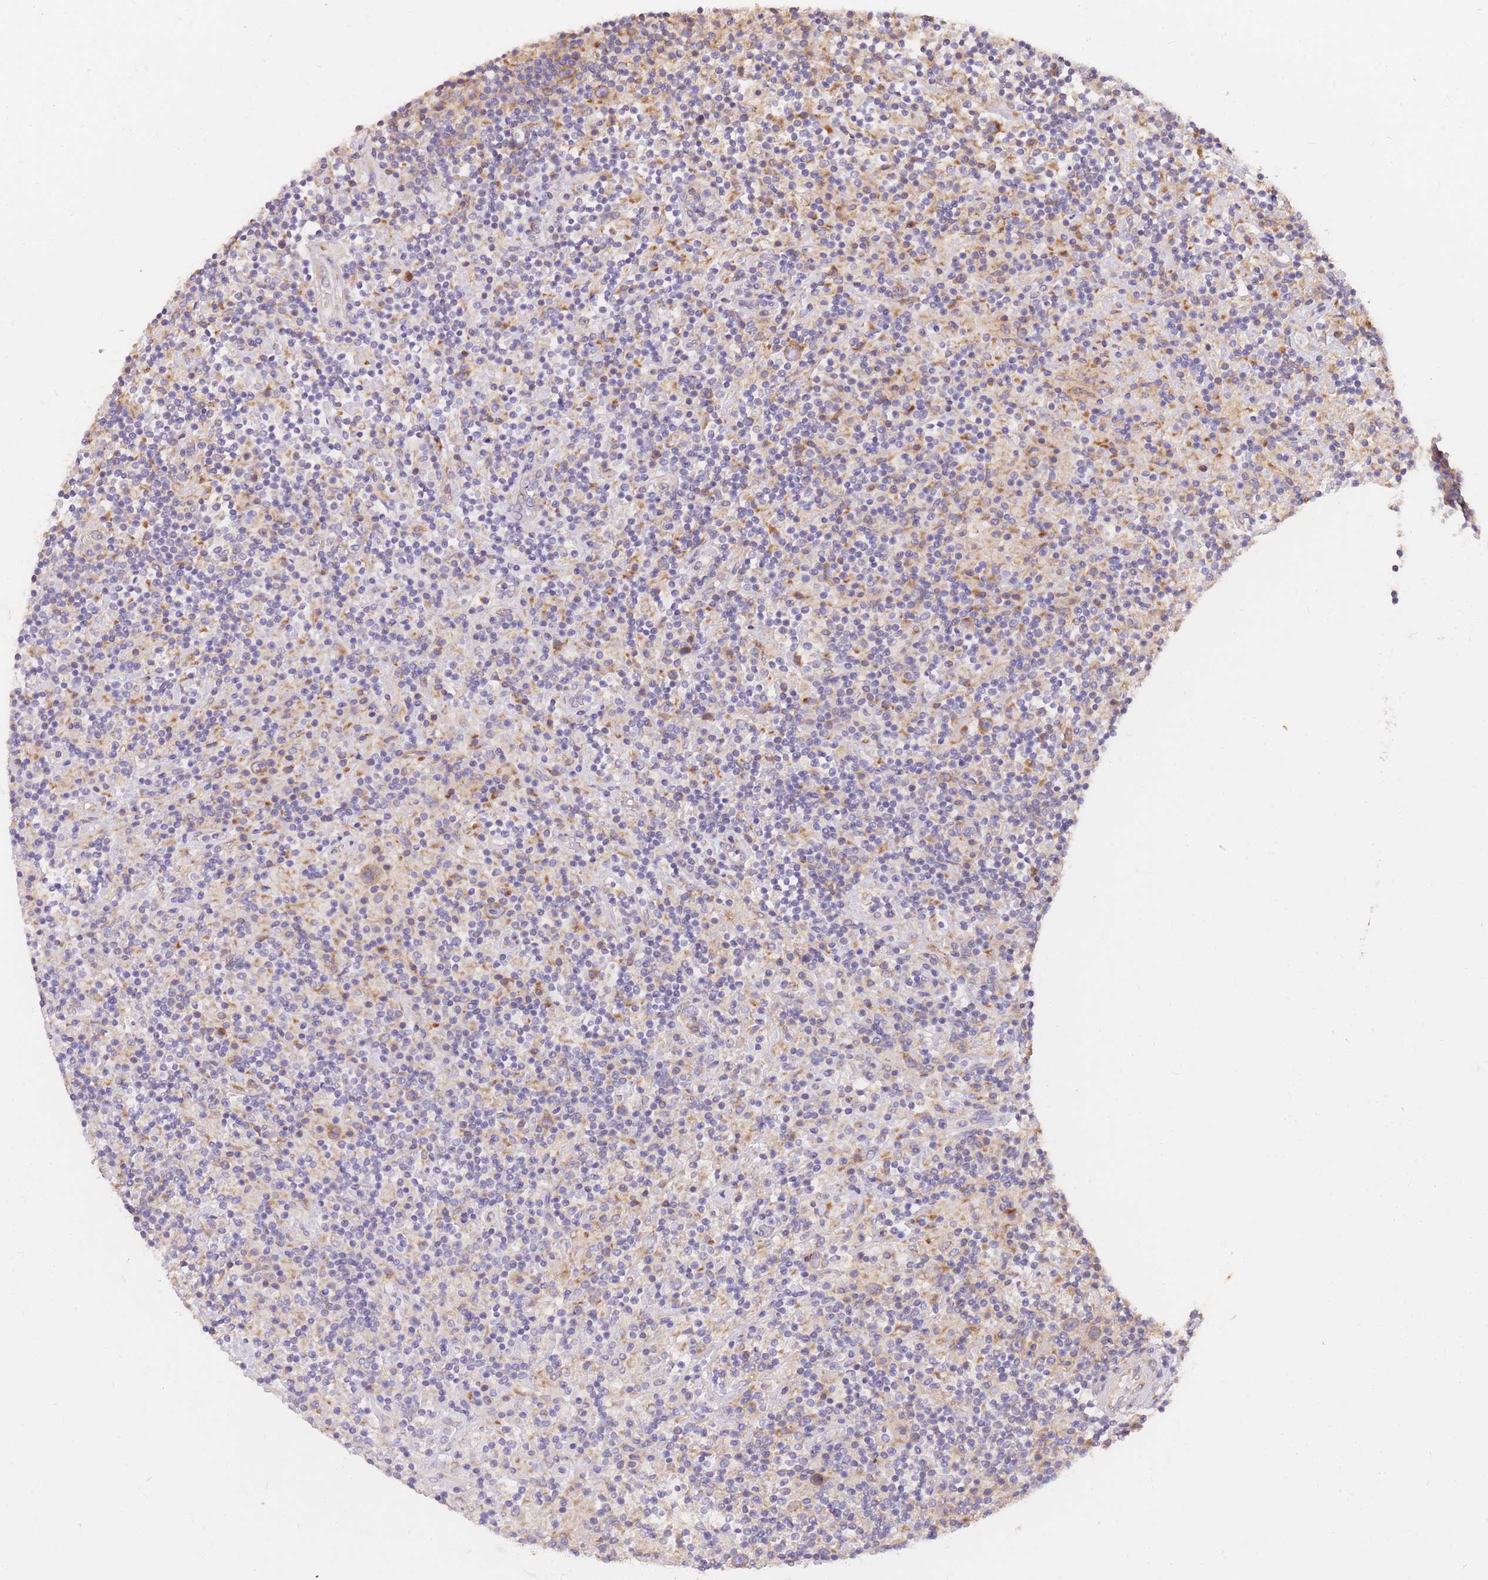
{"staining": {"intensity": "negative", "quantity": "none", "location": "none"}, "tissue": "lymphoma", "cell_type": "Tumor cells", "image_type": "cancer", "snomed": [{"axis": "morphology", "description": "Hodgkin's disease, NOS"}, {"axis": "topography", "description": "Lymph node"}], "caption": "A micrograph of lymphoma stained for a protein demonstrates no brown staining in tumor cells.", "gene": "GBP7", "patient": {"sex": "male", "age": 70}}